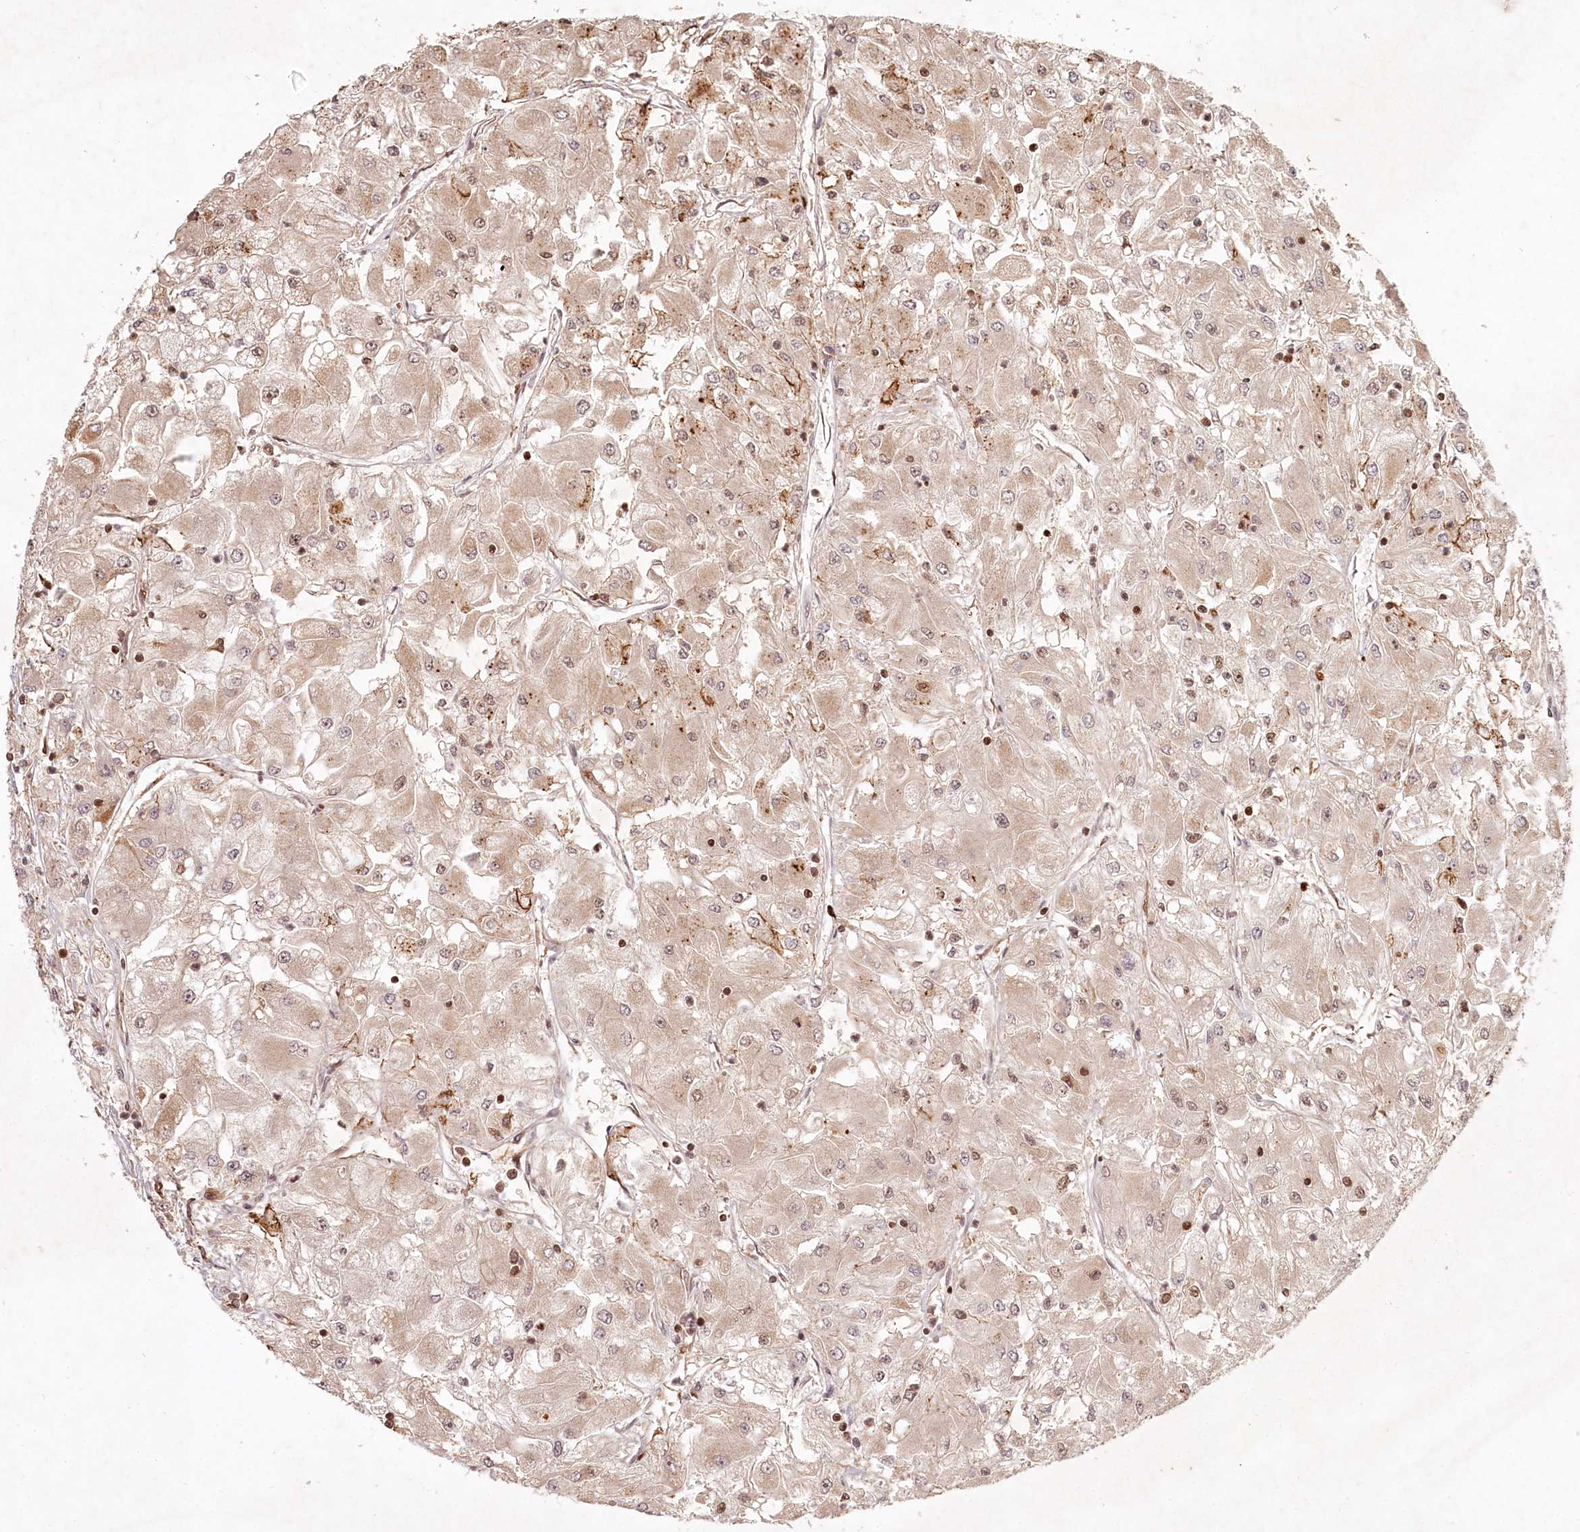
{"staining": {"intensity": "weak", "quantity": ">75%", "location": "cytoplasmic/membranous,nuclear"}, "tissue": "renal cancer", "cell_type": "Tumor cells", "image_type": "cancer", "snomed": [{"axis": "morphology", "description": "Adenocarcinoma, NOS"}, {"axis": "topography", "description": "Kidney"}], "caption": "Weak cytoplasmic/membranous and nuclear positivity for a protein is appreciated in about >75% of tumor cells of renal cancer using immunohistochemistry.", "gene": "TMIE", "patient": {"sex": "male", "age": 80}}